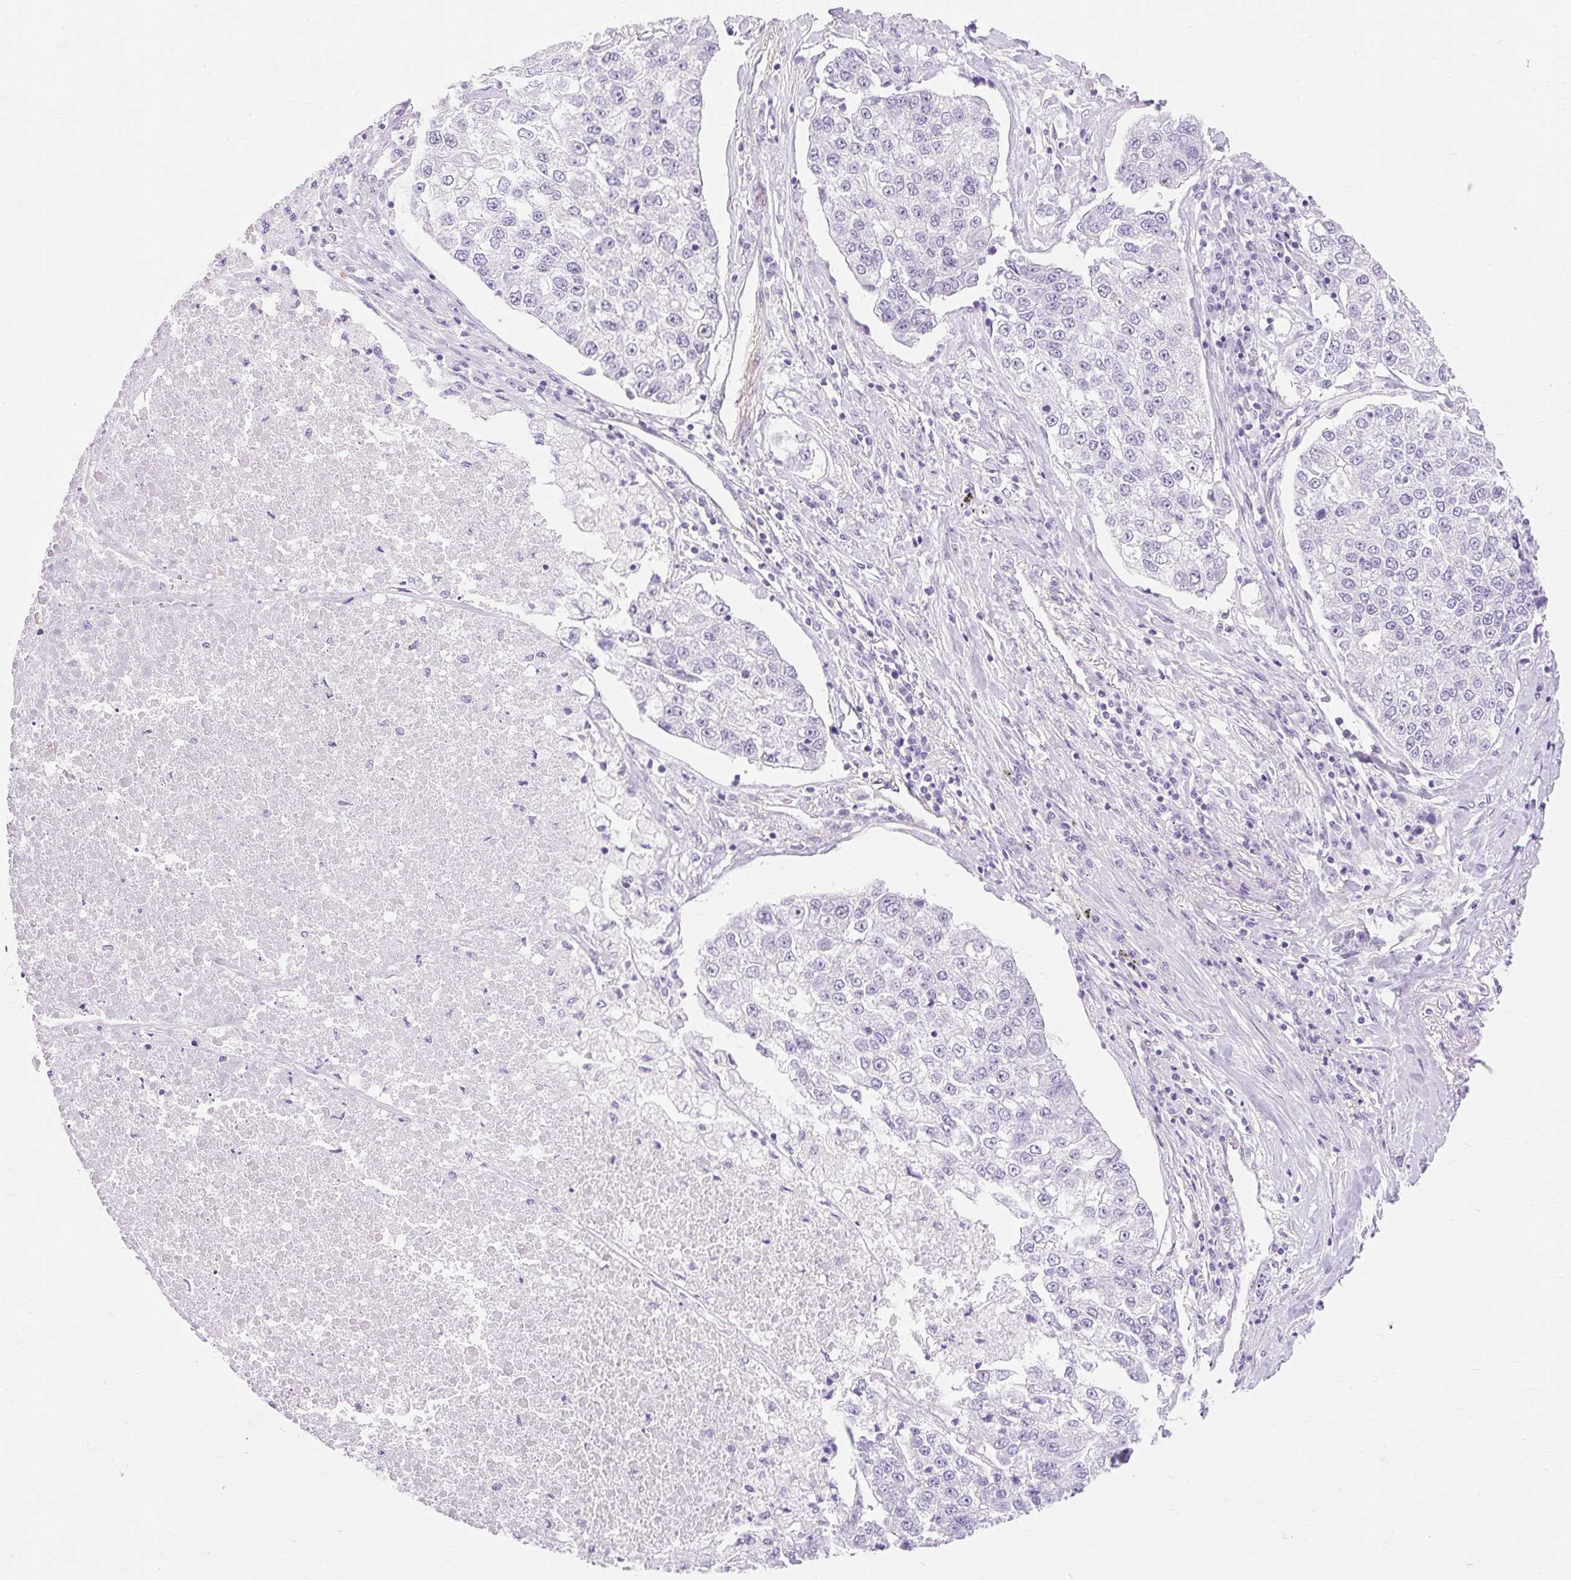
{"staining": {"intensity": "negative", "quantity": "none", "location": "none"}, "tissue": "lung cancer", "cell_type": "Tumor cells", "image_type": "cancer", "snomed": [{"axis": "morphology", "description": "Adenocarcinoma, NOS"}, {"axis": "topography", "description": "Lung"}], "caption": "An immunohistochemistry (IHC) histopathology image of adenocarcinoma (lung) is shown. There is no staining in tumor cells of adenocarcinoma (lung).", "gene": "OBP2A", "patient": {"sex": "male", "age": 49}}